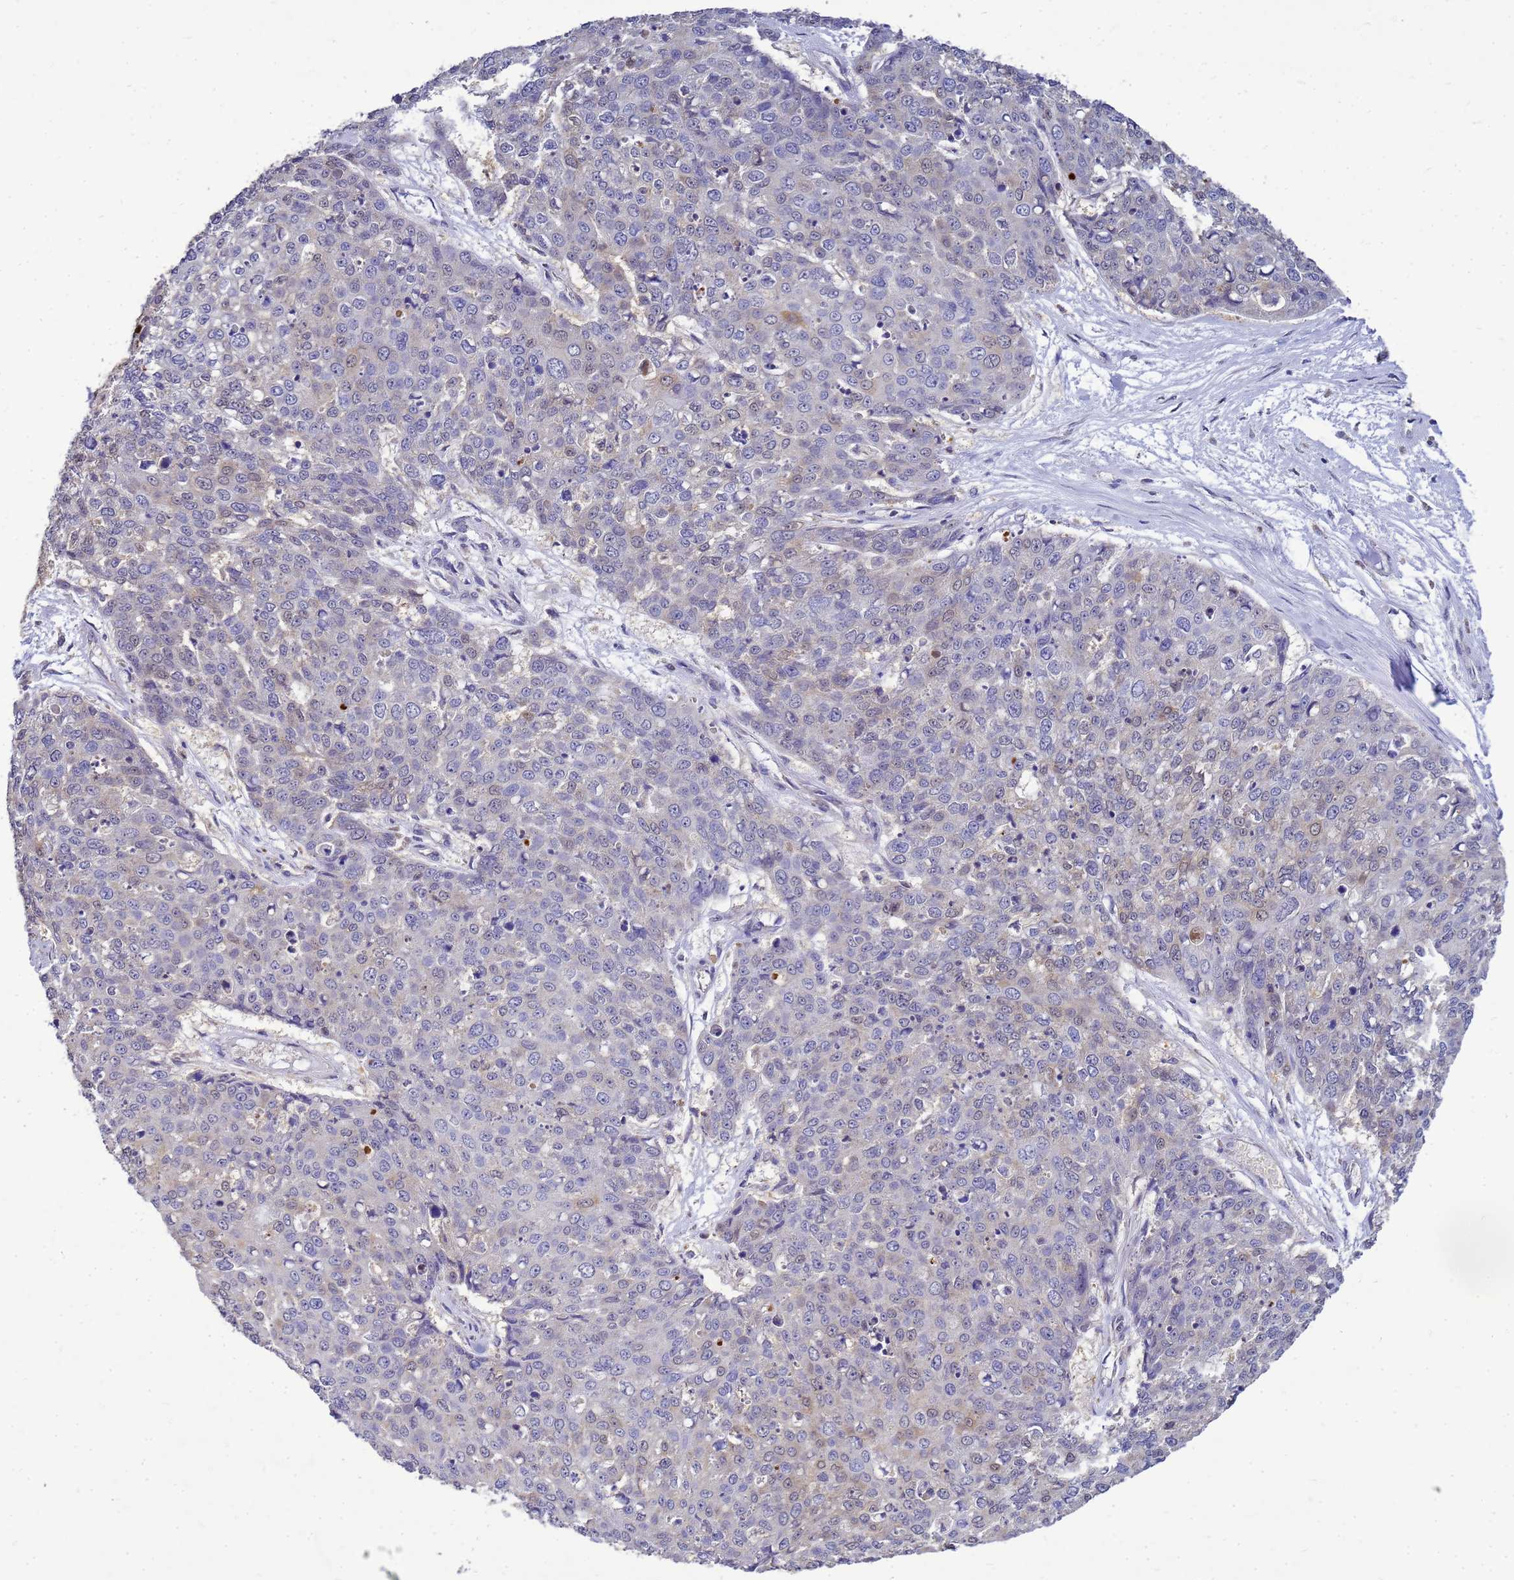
{"staining": {"intensity": "weak", "quantity": "<25%", "location": "nuclear"}, "tissue": "skin cancer", "cell_type": "Tumor cells", "image_type": "cancer", "snomed": [{"axis": "morphology", "description": "Squamous cell carcinoma, NOS"}, {"axis": "topography", "description": "Skin"}], "caption": "Protein analysis of squamous cell carcinoma (skin) shows no significant positivity in tumor cells.", "gene": "EIF4EBP3", "patient": {"sex": "male", "age": 71}}